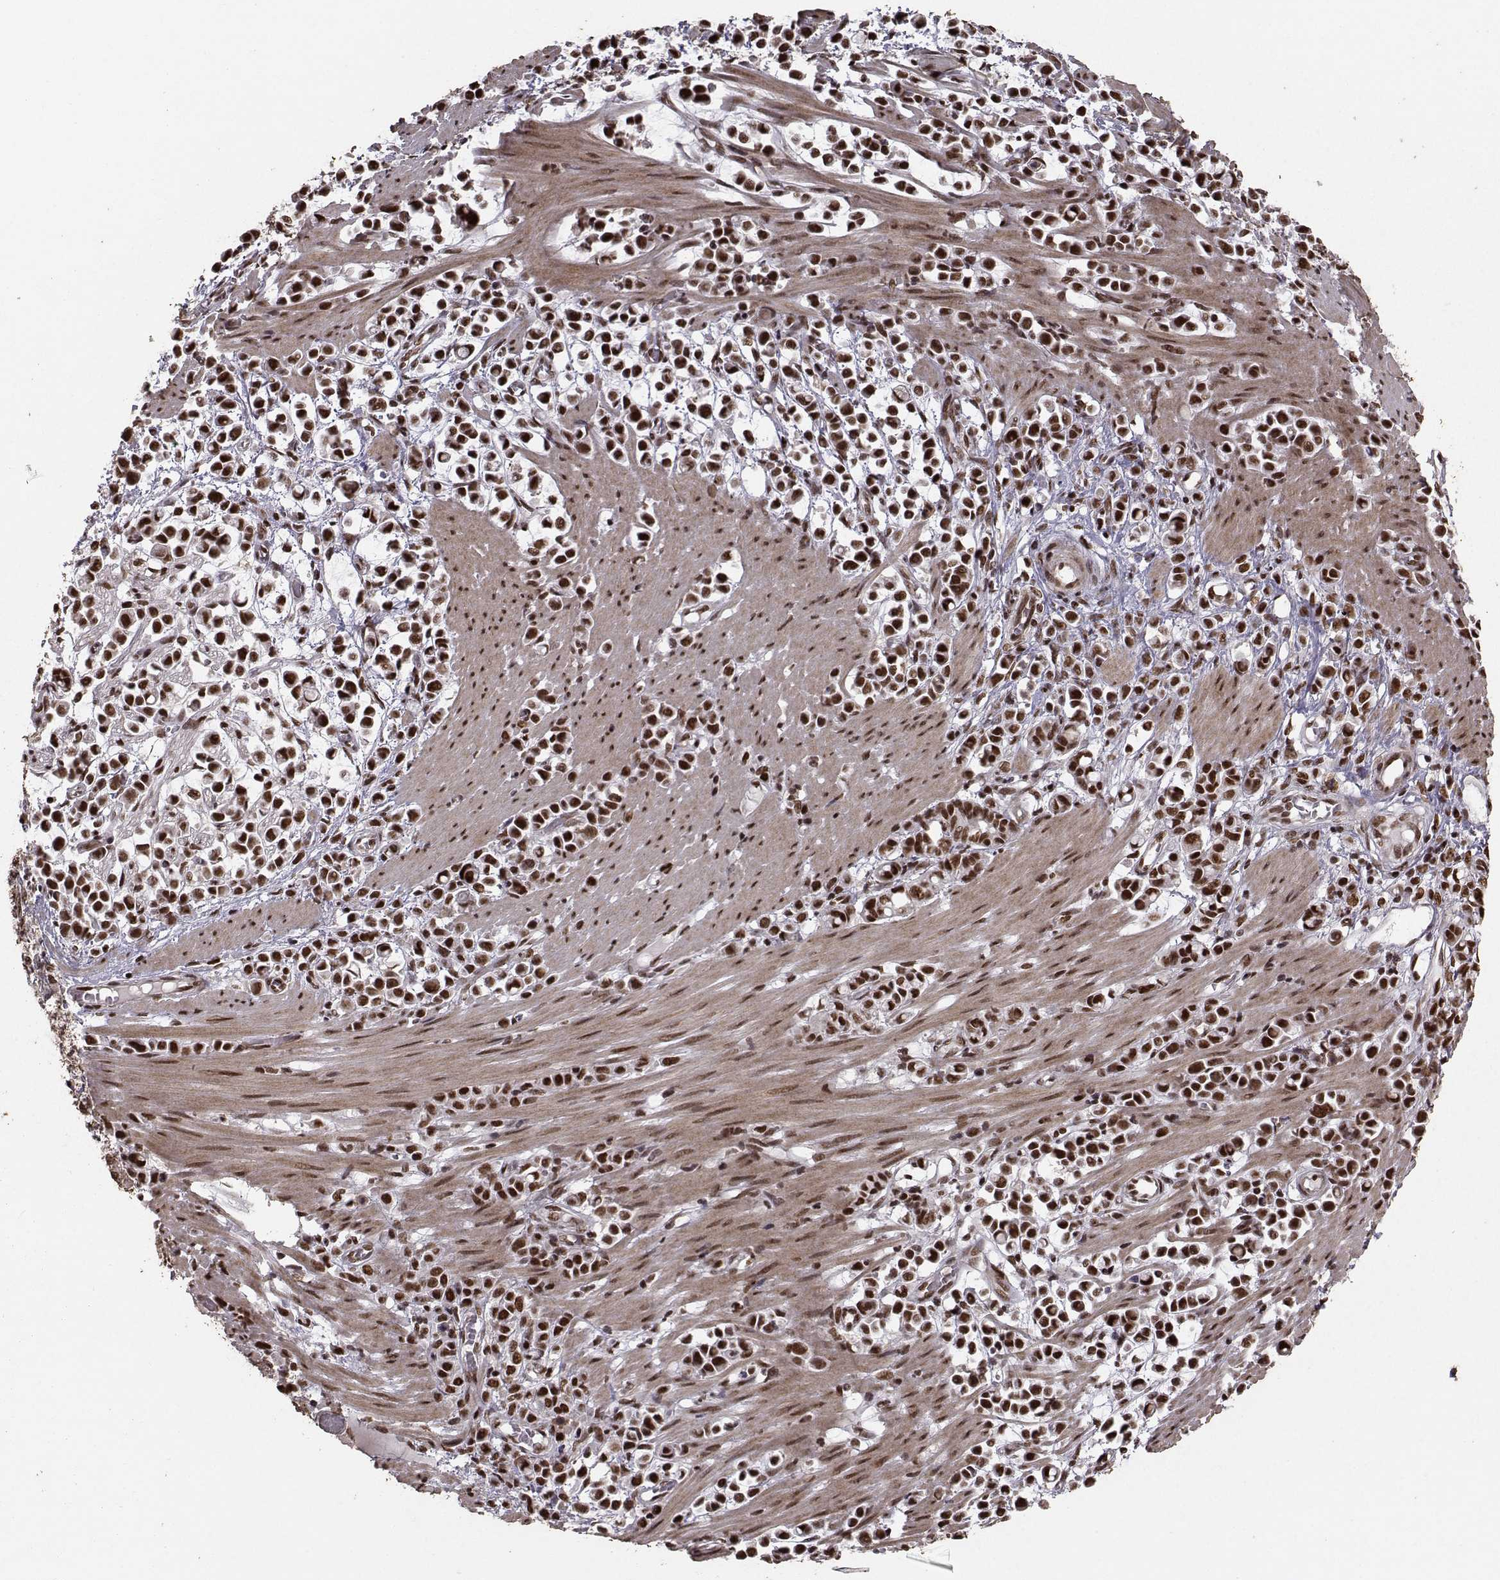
{"staining": {"intensity": "strong", "quantity": ">75%", "location": "cytoplasmic/membranous,nuclear"}, "tissue": "stomach cancer", "cell_type": "Tumor cells", "image_type": "cancer", "snomed": [{"axis": "morphology", "description": "Adenocarcinoma, NOS"}, {"axis": "topography", "description": "Stomach"}], "caption": "Stomach cancer (adenocarcinoma) stained with a protein marker shows strong staining in tumor cells.", "gene": "SF1", "patient": {"sex": "male", "age": 82}}